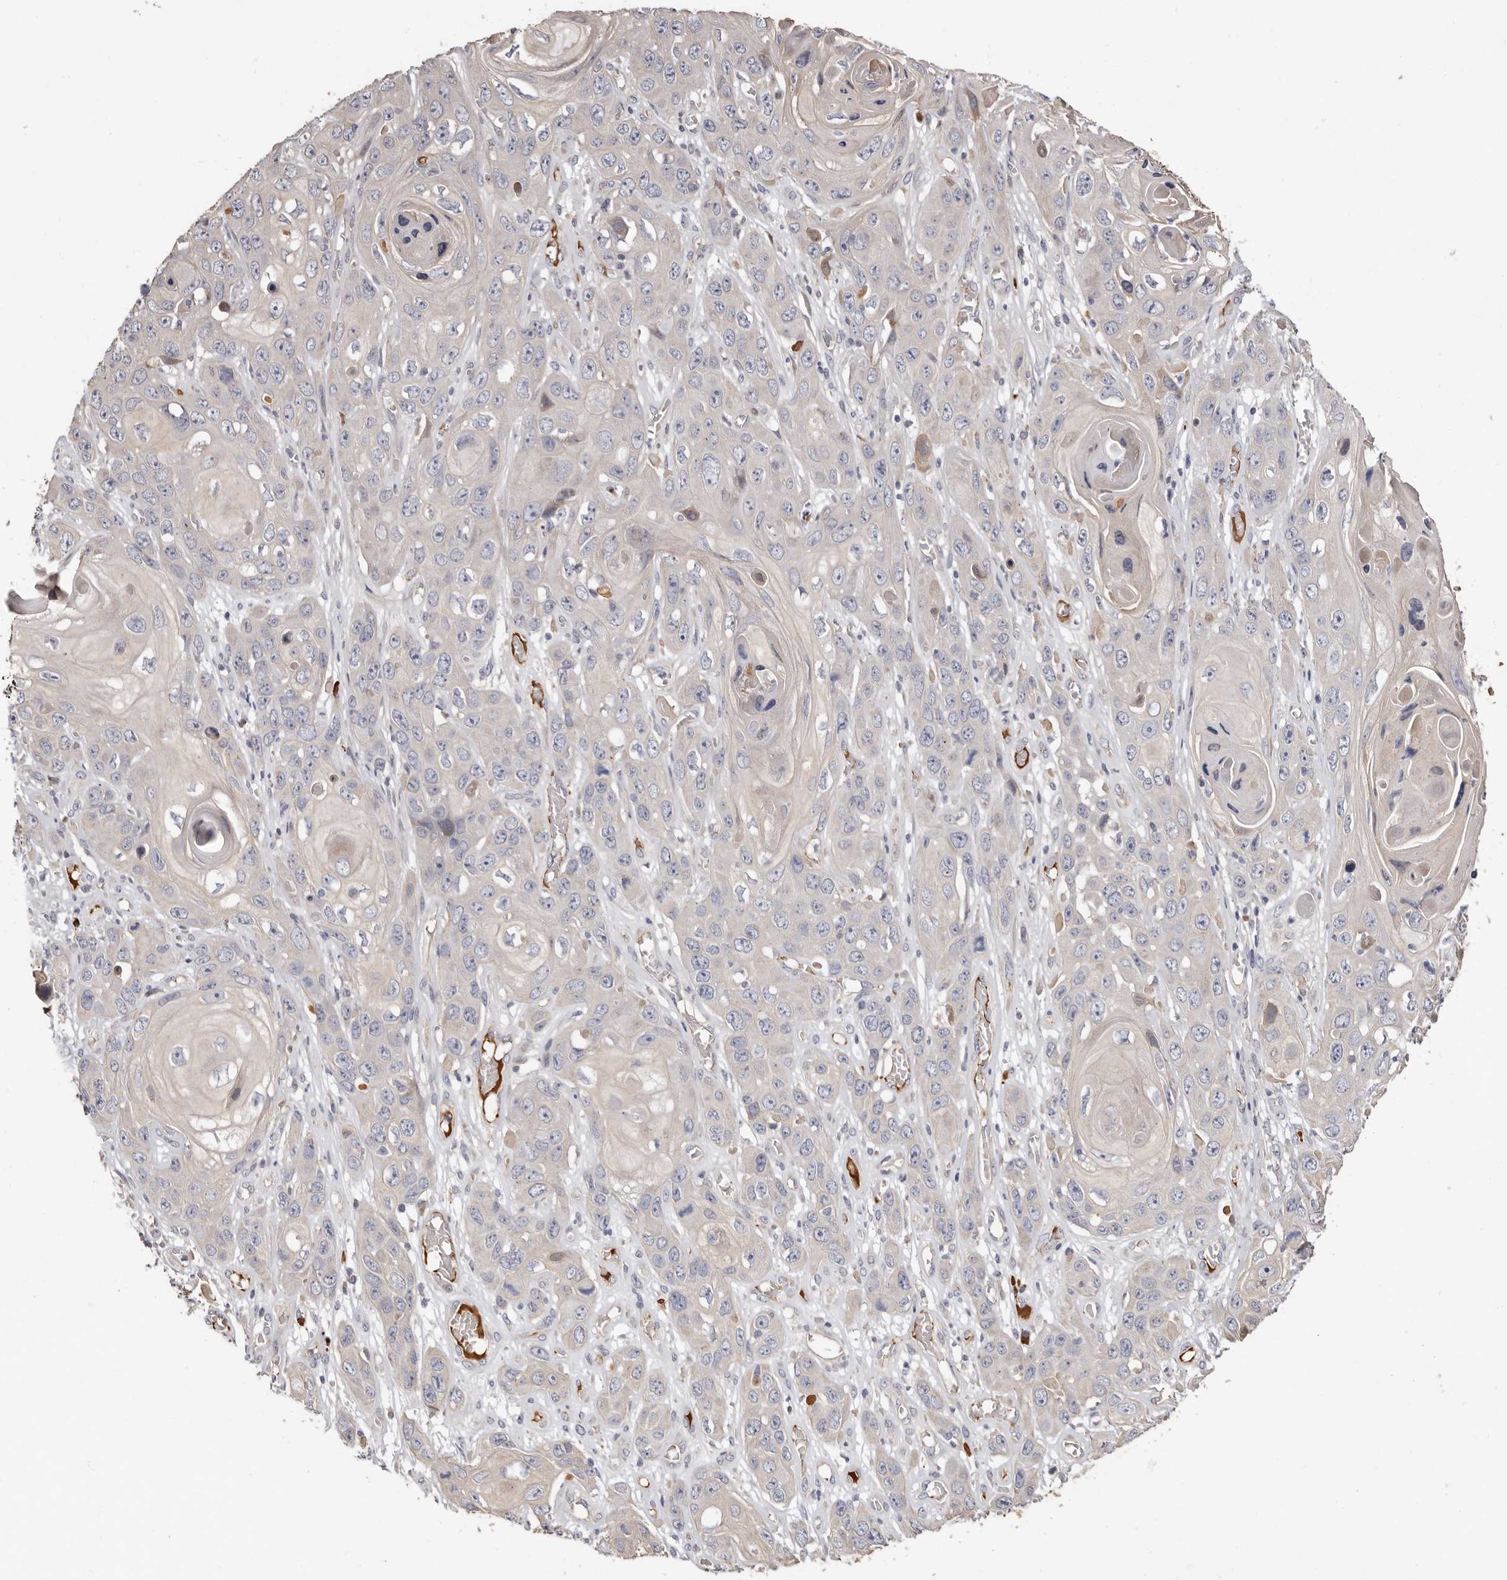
{"staining": {"intensity": "negative", "quantity": "none", "location": "none"}, "tissue": "skin cancer", "cell_type": "Tumor cells", "image_type": "cancer", "snomed": [{"axis": "morphology", "description": "Squamous cell carcinoma, NOS"}, {"axis": "topography", "description": "Skin"}], "caption": "Histopathology image shows no protein staining in tumor cells of skin squamous cell carcinoma tissue.", "gene": "SPTA1", "patient": {"sex": "male", "age": 55}}